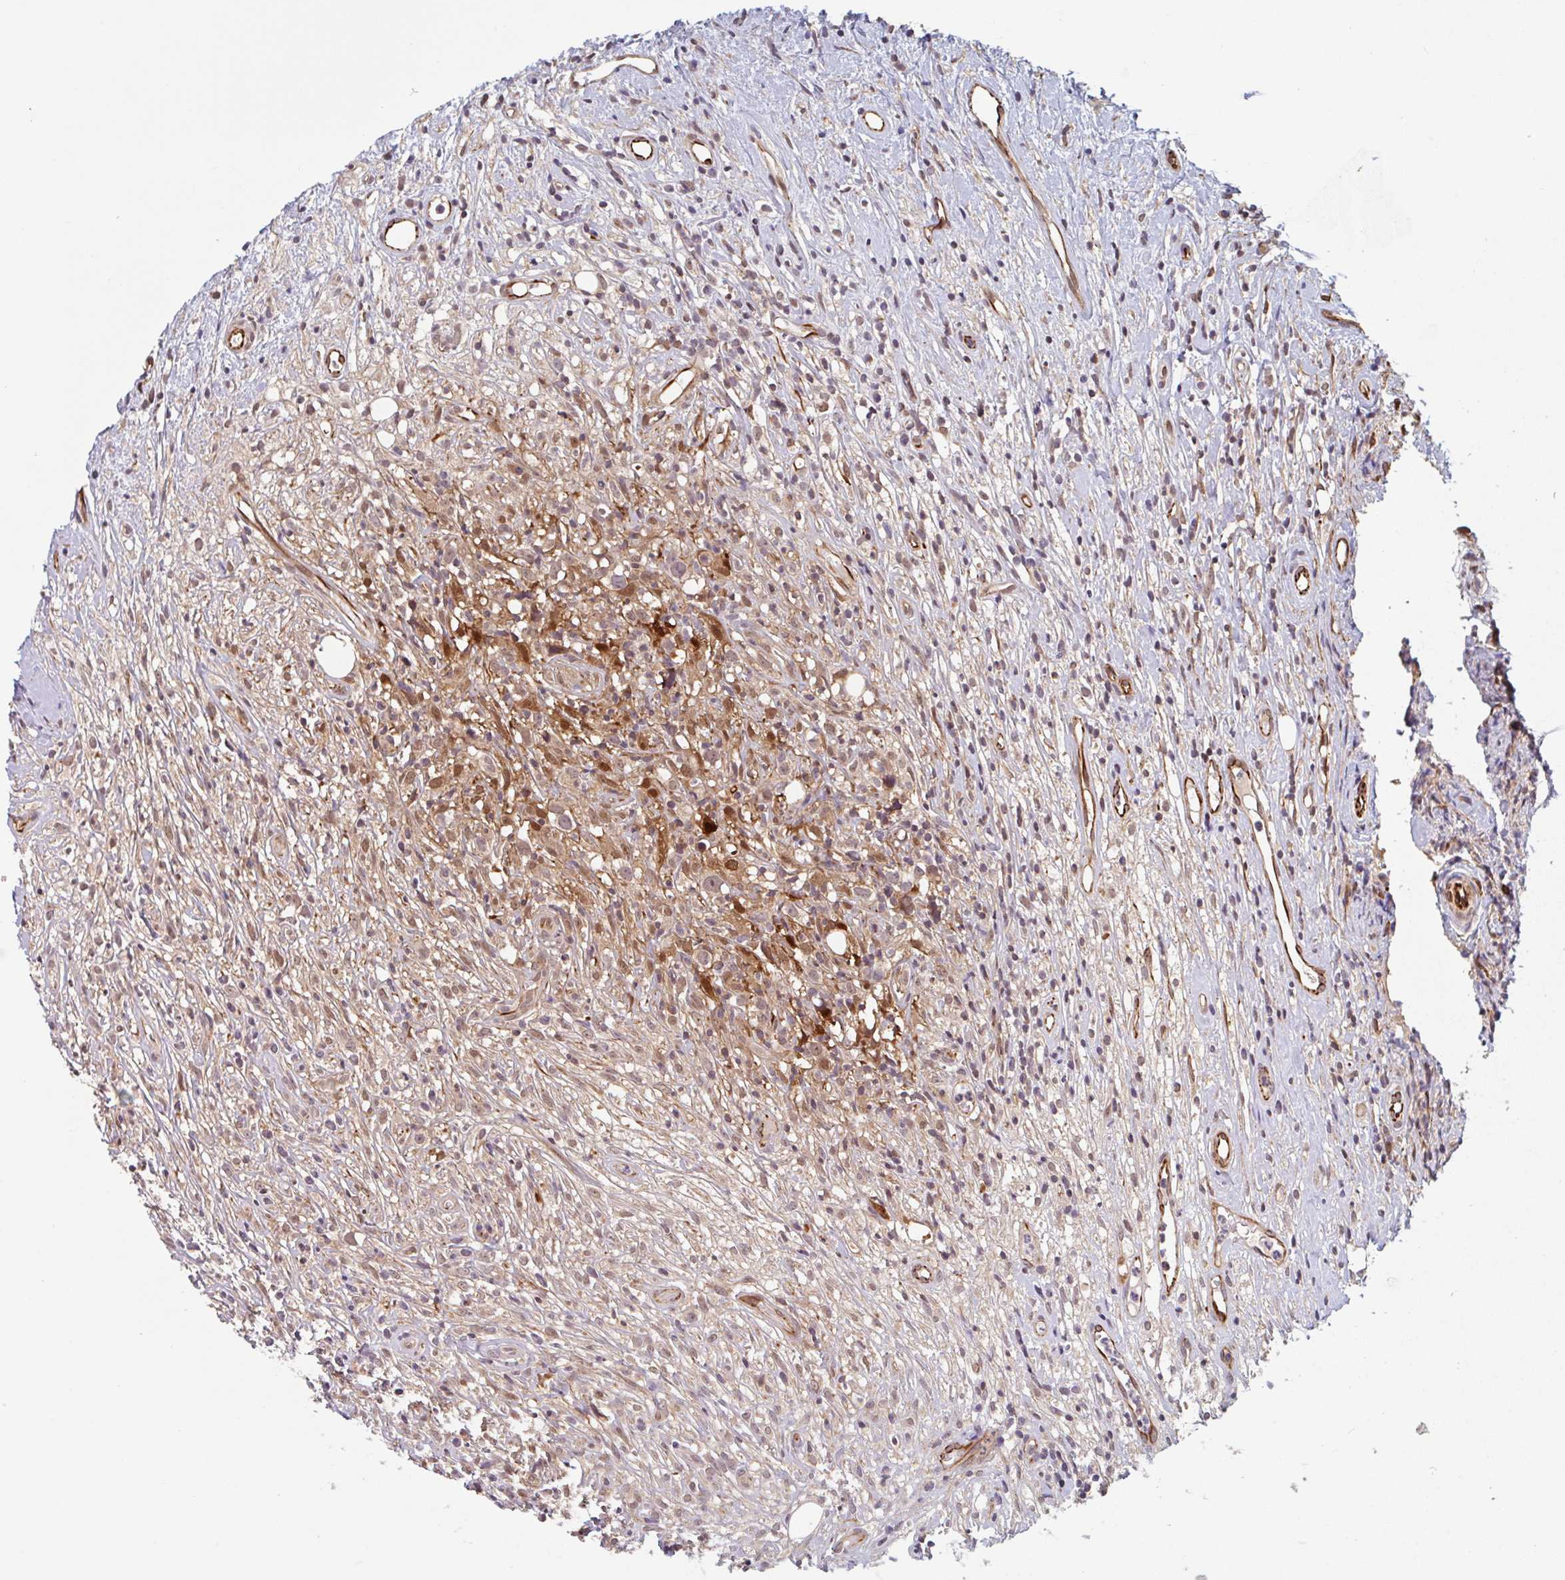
{"staining": {"intensity": "weak", "quantity": "<25%", "location": "cytoplasmic/membranous"}, "tissue": "lymphoma", "cell_type": "Tumor cells", "image_type": "cancer", "snomed": [{"axis": "morphology", "description": "Hodgkin's disease, NOS"}, {"axis": "topography", "description": "No Tissue"}], "caption": "This micrograph is of lymphoma stained with immunohistochemistry to label a protein in brown with the nuclei are counter-stained blue. There is no staining in tumor cells. The staining was performed using DAB to visualize the protein expression in brown, while the nuclei were stained in blue with hematoxylin (Magnification: 20x).", "gene": "NUB1", "patient": {"sex": "female", "age": 21}}